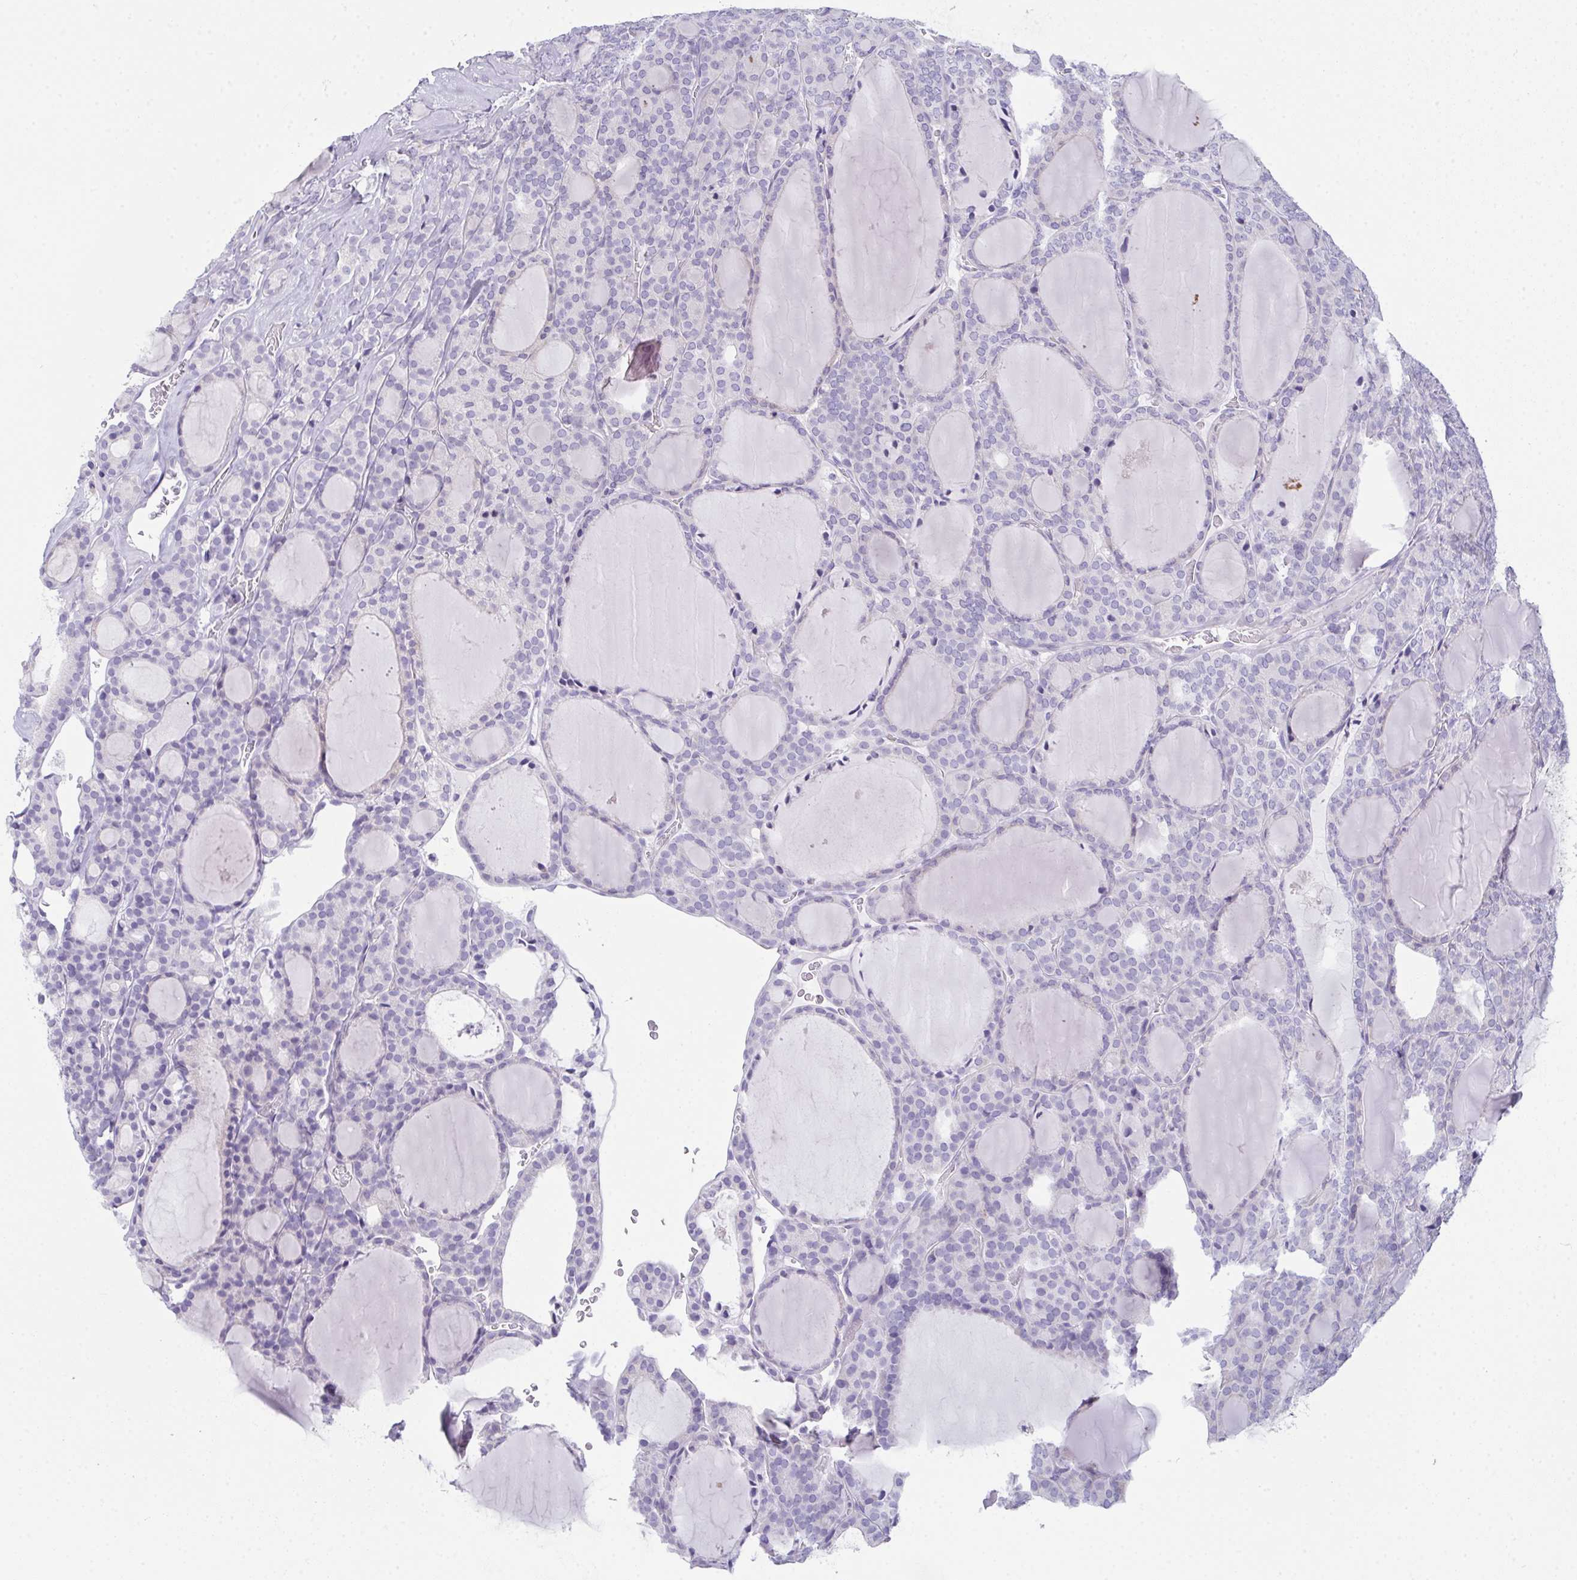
{"staining": {"intensity": "negative", "quantity": "none", "location": "none"}, "tissue": "thyroid cancer", "cell_type": "Tumor cells", "image_type": "cancer", "snomed": [{"axis": "morphology", "description": "Follicular adenoma carcinoma, NOS"}, {"axis": "topography", "description": "Thyroid gland"}], "caption": "Tumor cells show no significant protein expression in thyroid follicular adenoma carcinoma. (DAB (3,3'-diaminobenzidine) IHC with hematoxylin counter stain).", "gene": "TEX19", "patient": {"sex": "male", "age": 74}}